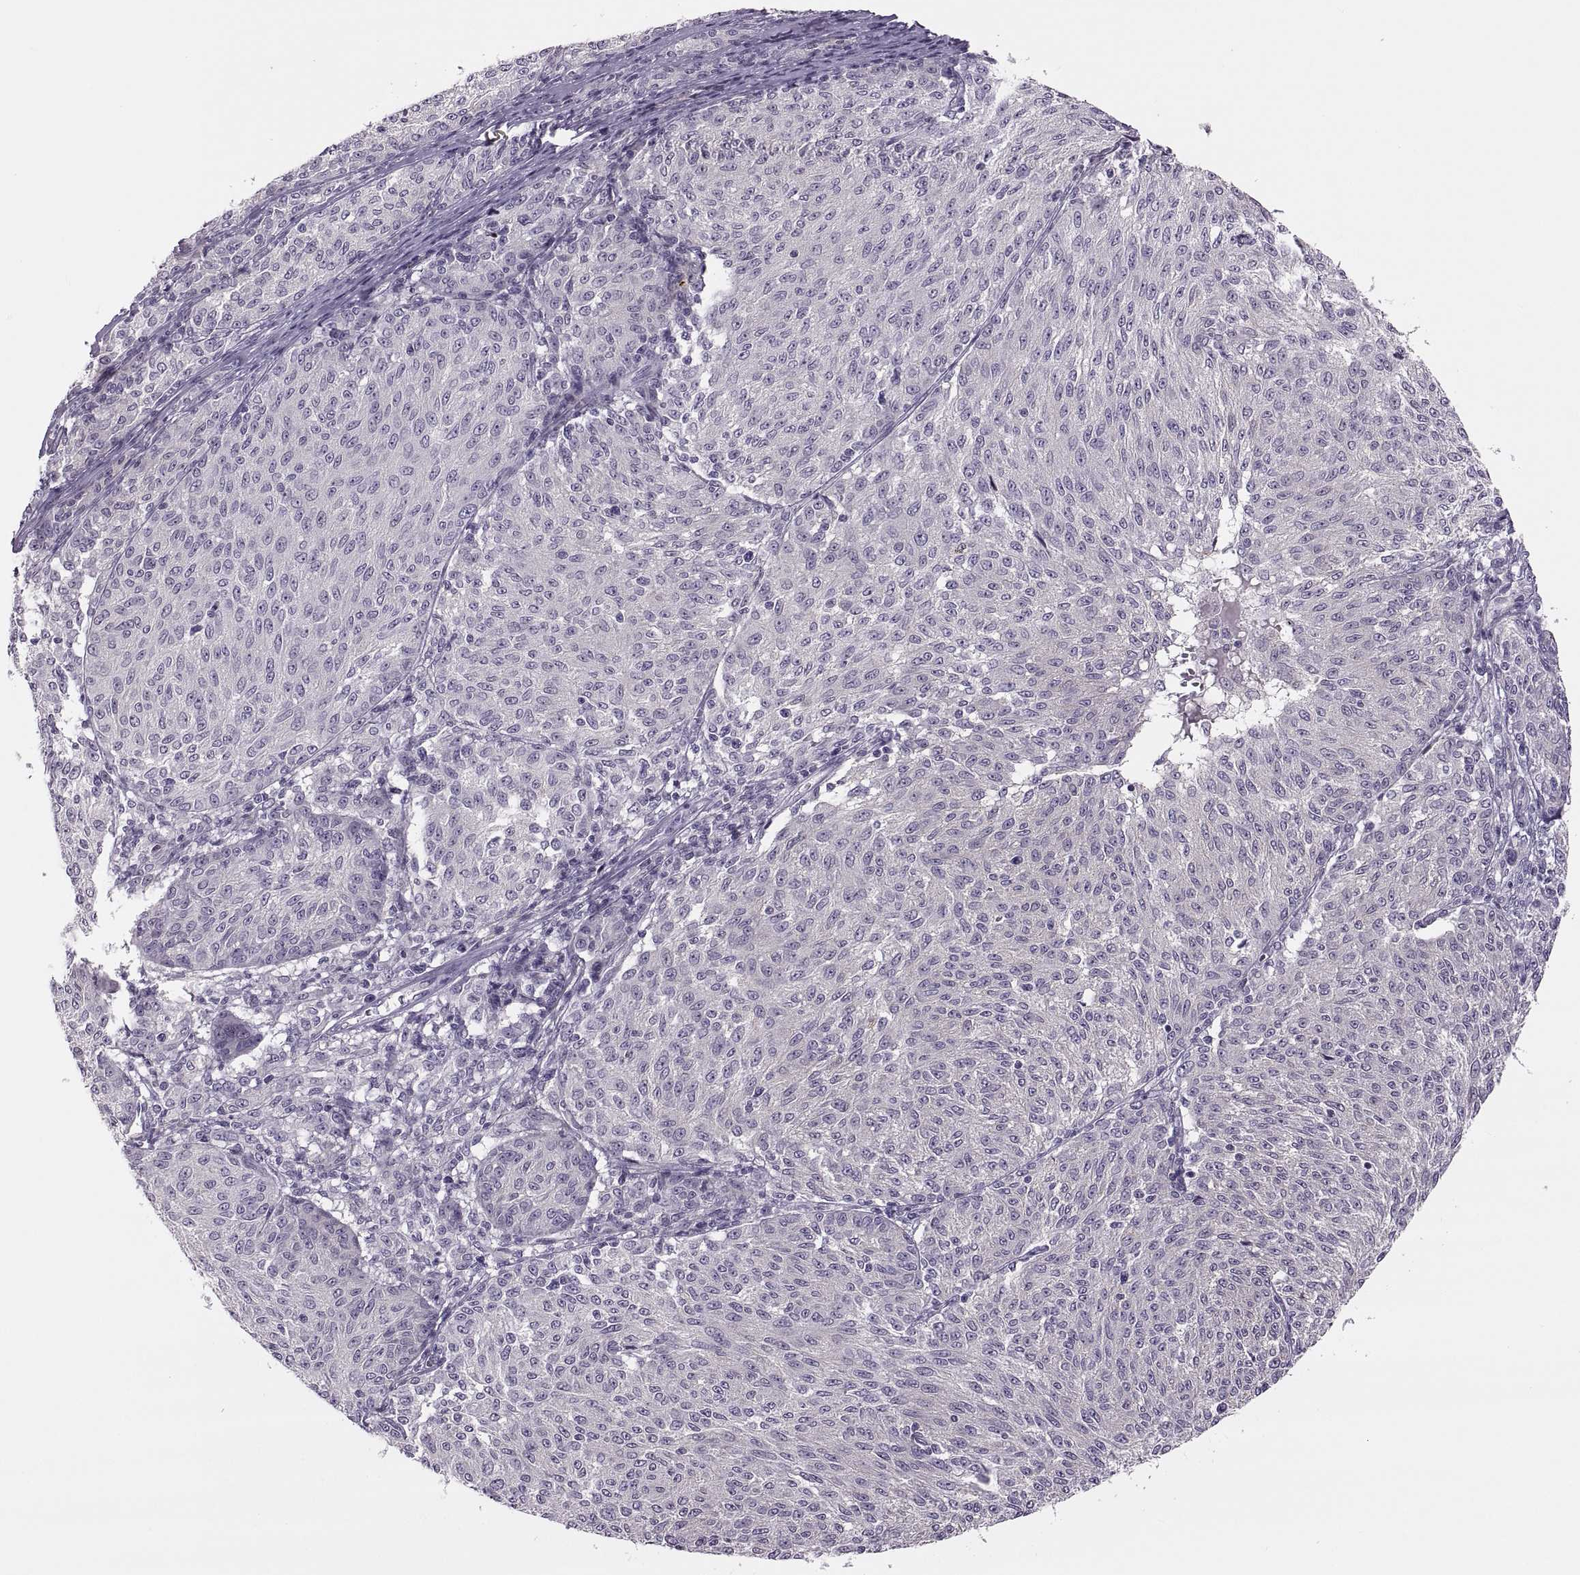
{"staining": {"intensity": "weak", "quantity": "<25%", "location": "cytoplasmic/membranous"}, "tissue": "melanoma", "cell_type": "Tumor cells", "image_type": "cancer", "snomed": [{"axis": "morphology", "description": "Malignant melanoma, NOS"}, {"axis": "topography", "description": "Skin"}], "caption": "Immunohistochemical staining of melanoma reveals no significant positivity in tumor cells. (DAB (3,3'-diaminobenzidine) IHC with hematoxylin counter stain).", "gene": "CHCT1", "patient": {"sex": "female", "age": 72}}